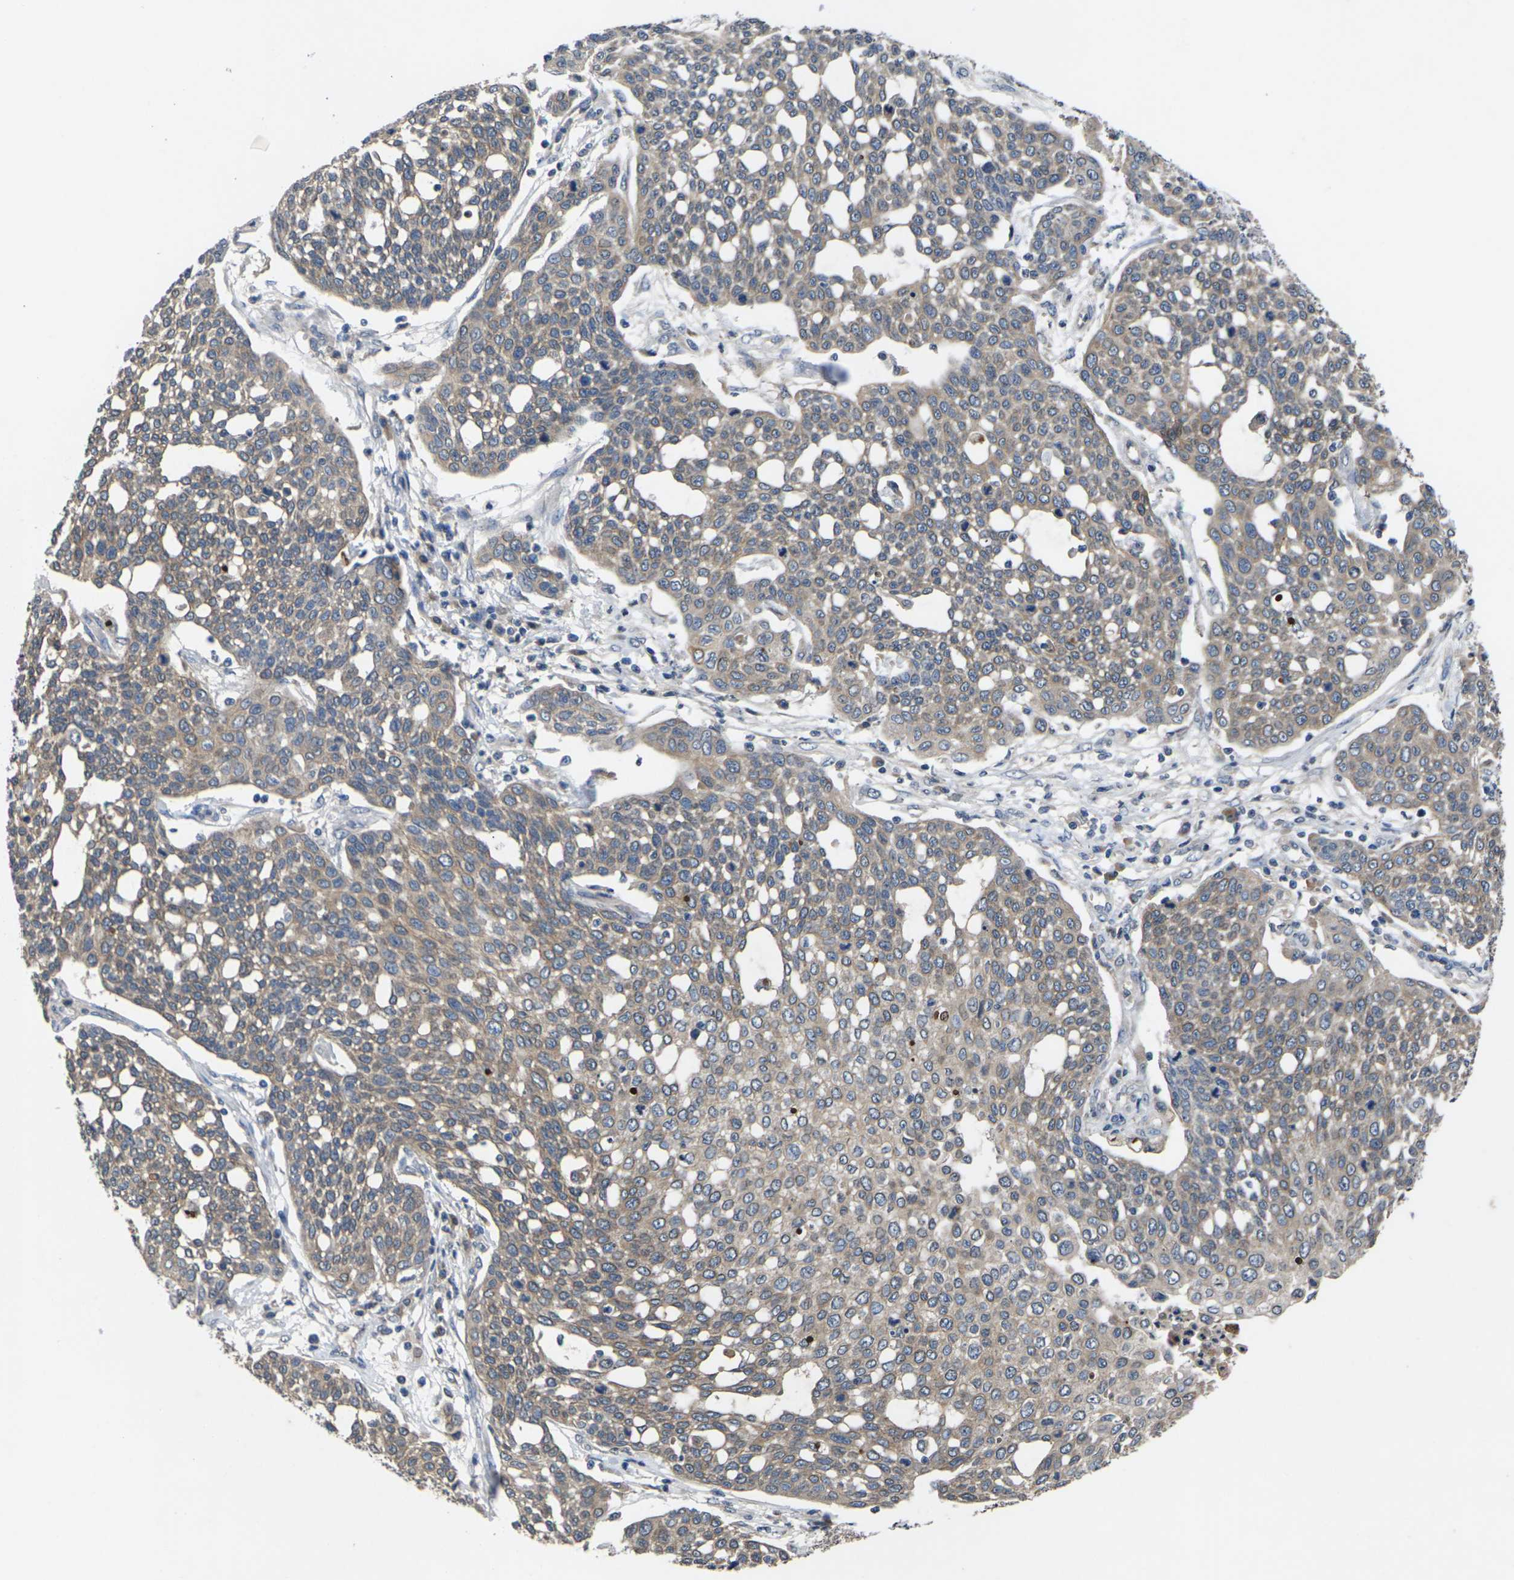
{"staining": {"intensity": "weak", "quantity": ">75%", "location": "cytoplasmic/membranous"}, "tissue": "cervical cancer", "cell_type": "Tumor cells", "image_type": "cancer", "snomed": [{"axis": "morphology", "description": "Squamous cell carcinoma, NOS"}, {"axis": "topography", "description": "Cervix"}], "caption": "Squamous cell carcinoma (cervical) stained with a brown dye demonstrates weak cytoplasmic/membranous positive positivity in about >75% of tumor cells.", "gene": "SLC2A2", "patient": {"sex": "female", "age": 34}}